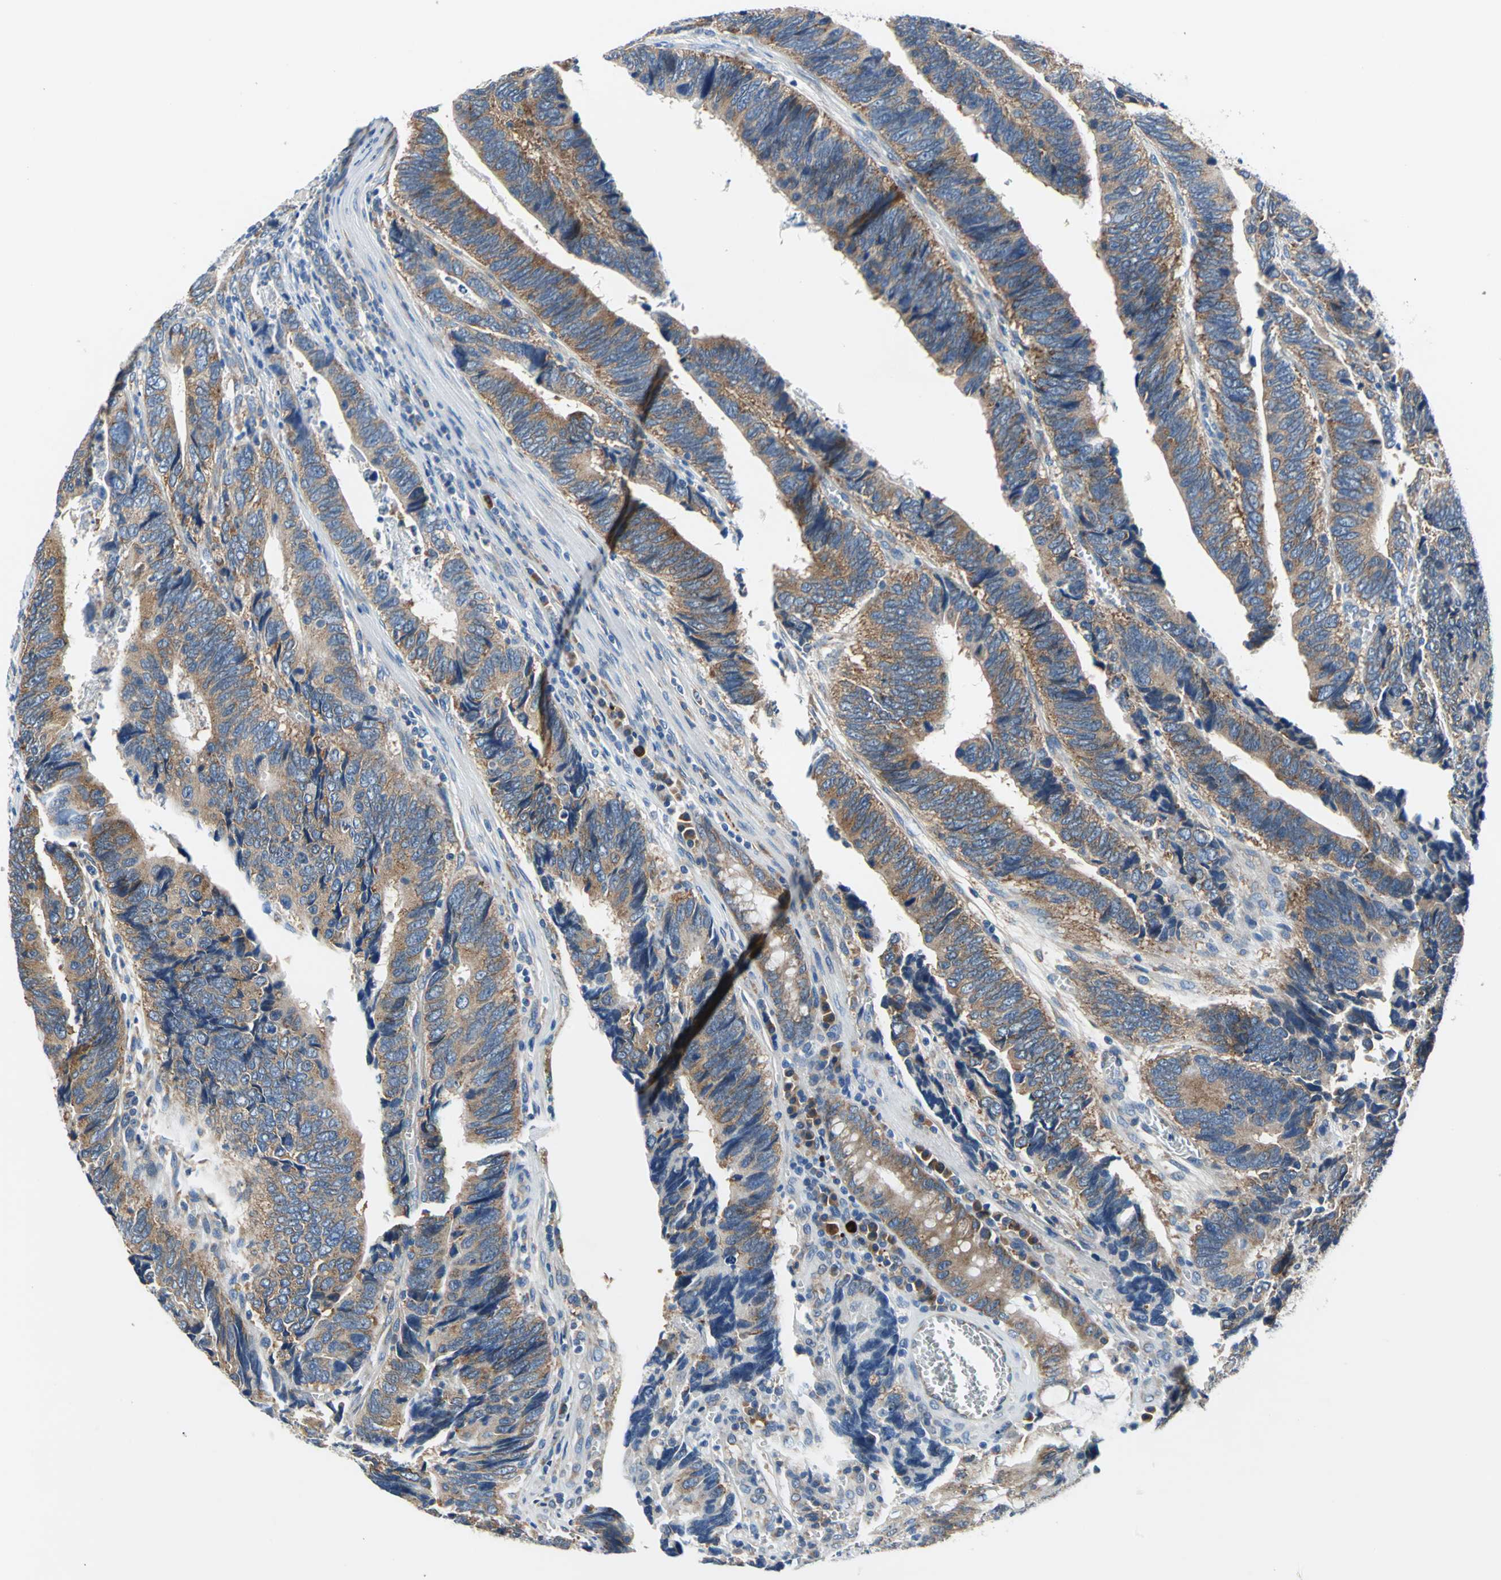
{"staining": {"intensity": "strong", "quantity": ">75%", "location": "cytoplasmic/membranous"}, "tissue": "colorectal cancer", "cell_type": "Tumor cells", "image_type": "cancer", "snomed": [{"axis": "morphology", "description": "Adenocarcinoma, NOS"}, {"axis": "topography", "description": "Colon"}], "caption": "IHC of human colorectal adenocarcinoma exhibits high levels of strong cytoplasmic/membranous staining in about >75% of tumor cells. (DAB IHC, brown staining for protein, blue staining for nuclei).", "gene": "TRIM25", "patient": {"sex": "male", "age": 72}}